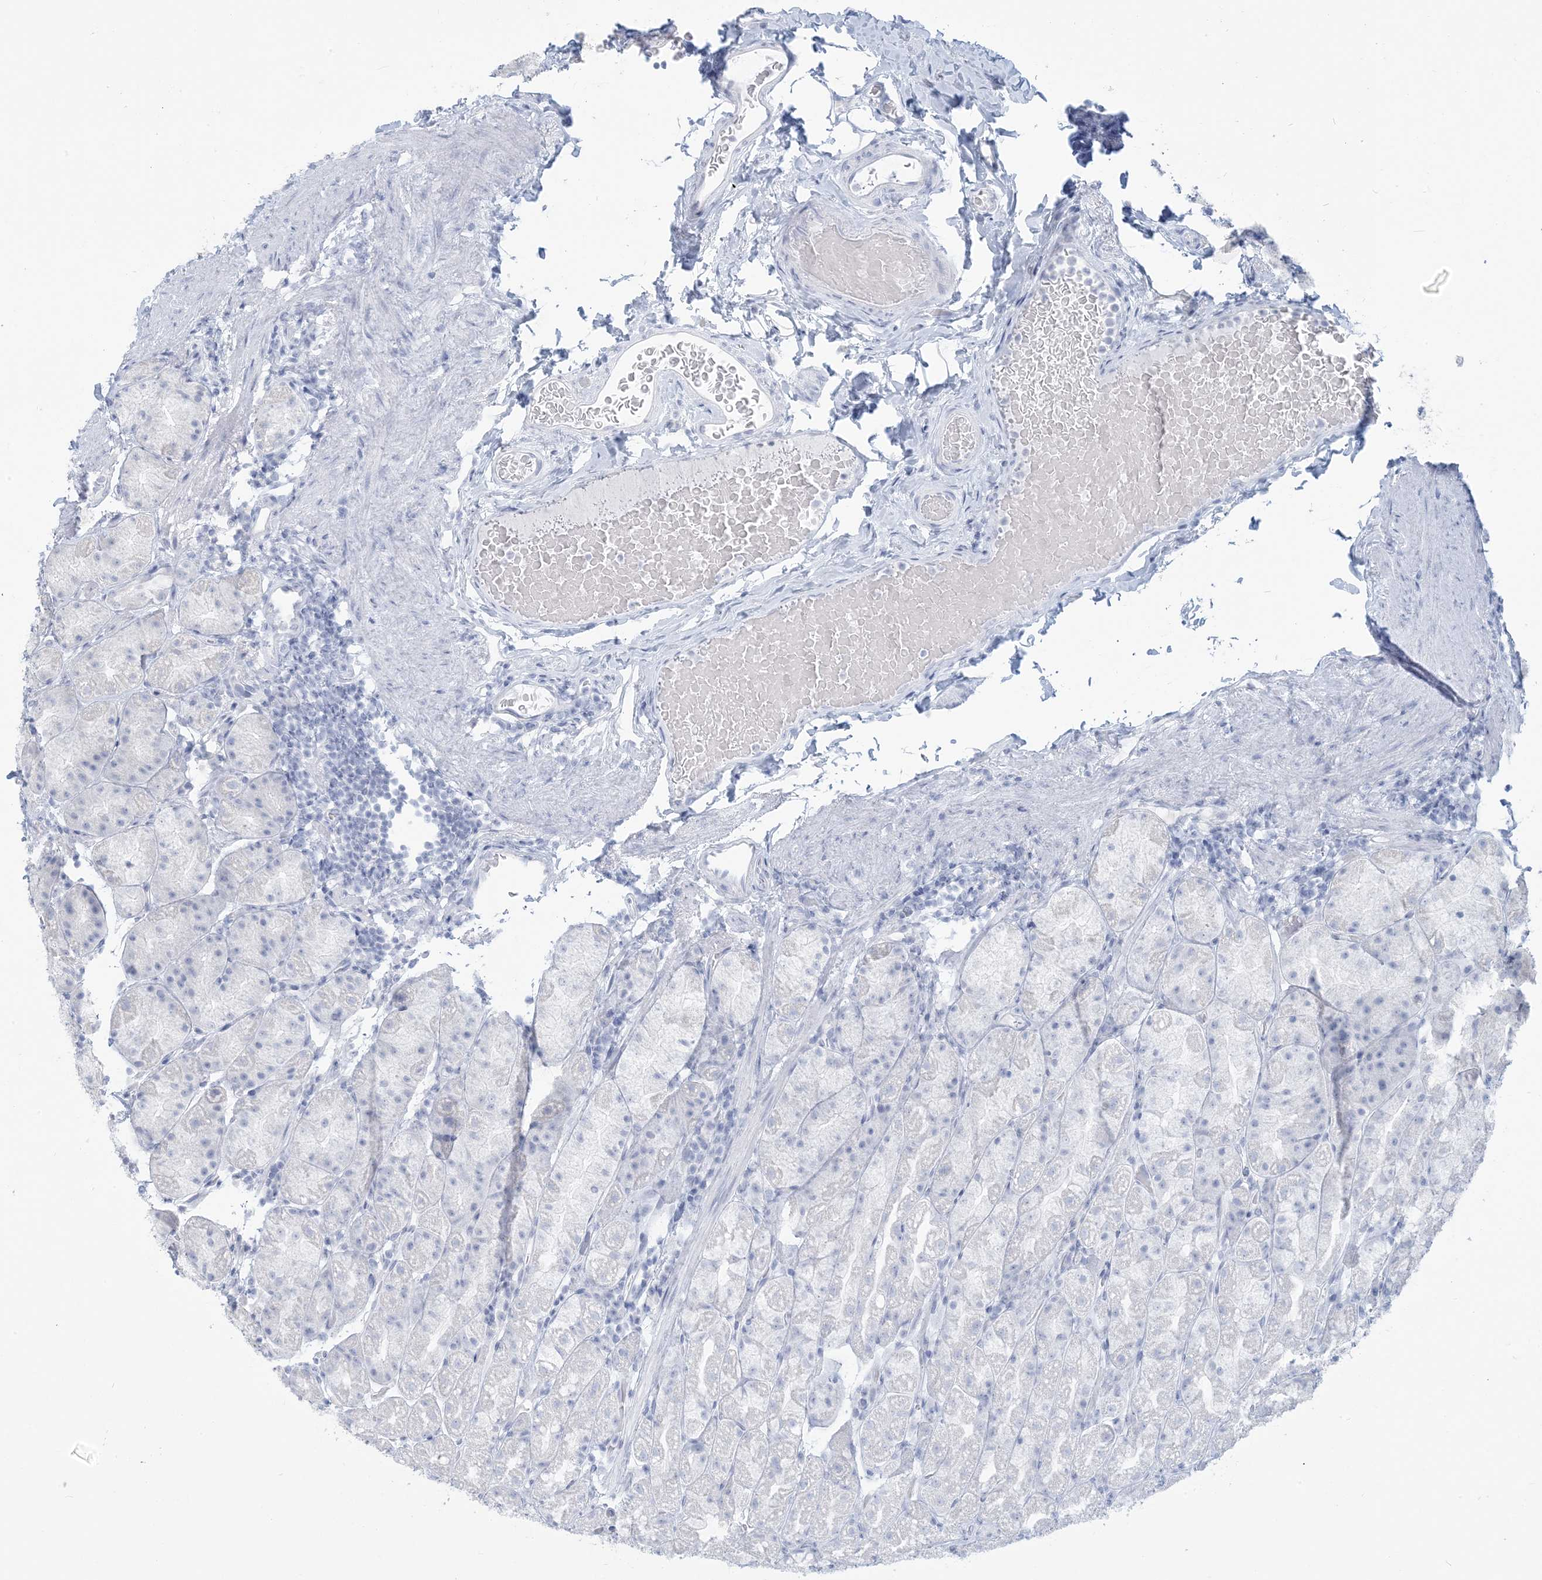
{"staining": {"intensity": "negative", "quantity": "none", "location": "none"}, "tissue": "stomach", "cell_type": "Glandular cells", "image_type": "normal", "snomed": [{"axis": "morphology", "description": "Normal tissue, NOS"}, {"axis": "topography", "description": "Stomach, upper"}], "caption": "This is an immunohistochemistry micrograph of normal stomach. There is no staining in glandular cells.", "gene": "HLA", "patient": {"sex": "male", "age": 68}}